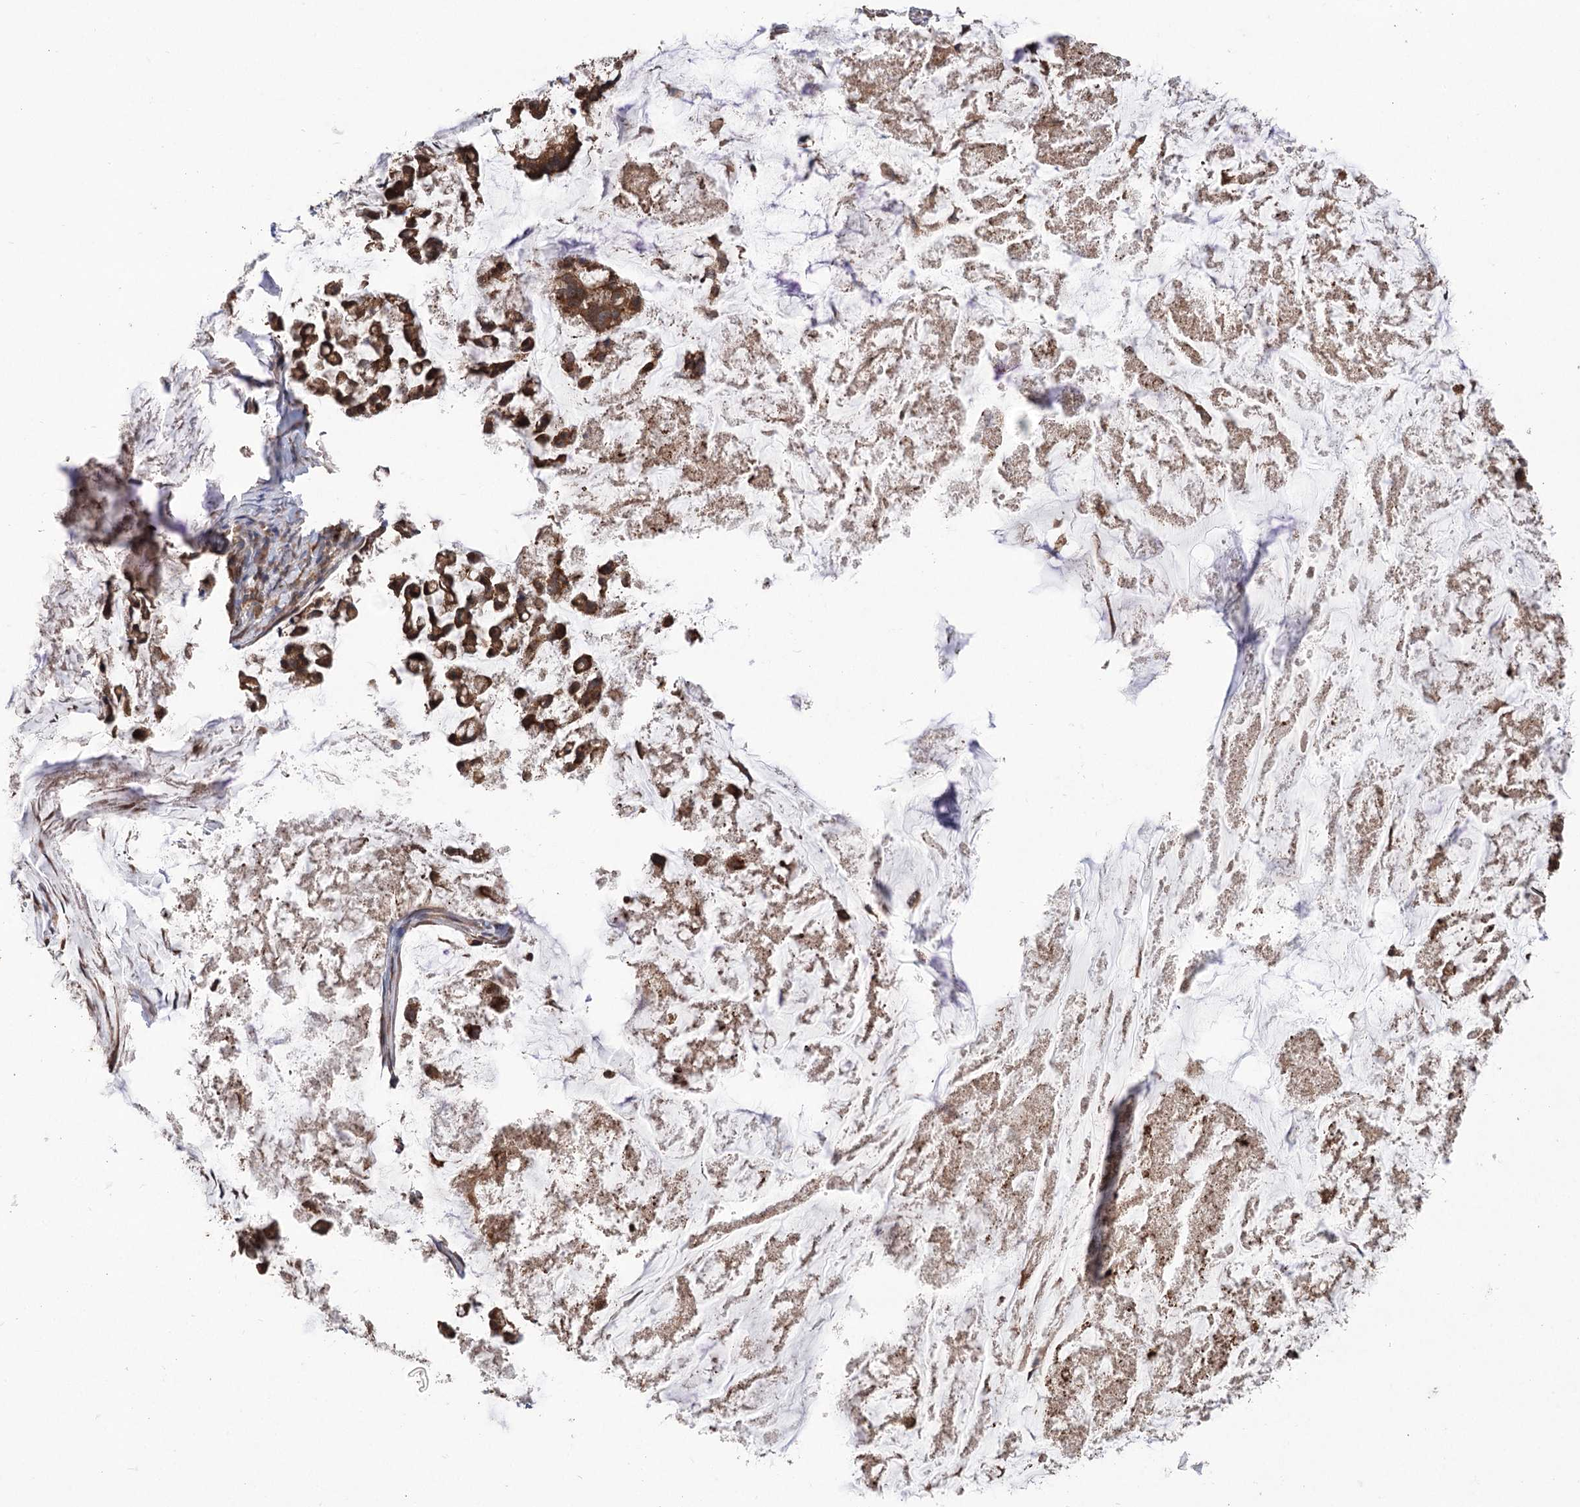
{"staining": {"intensity": "strong", "quantity": ">75%", "location": "cytoplasmic/membranous"}, "tissue": "stomach cancer", "cell_type": "Tumor cells", "image_type": "cancer", "snomed": [{"axis": "morphology", "description": "Adenocarcinoma, NOS"}, {"axis": "topography", "description": "Stomach, lower"}], "caption": "A micrograph of human adenocarcinoma (stomach) stained for a protein exhibits strong cytoplasmic/membranous brown staining in tumor cells. The staining is performed using DAB brown chromogen to label protein expression. The nuclei are counter-stained blue using hematoxylin.", "gene": "VPS37B", "patient": {"sex": "male", "age": 67}}